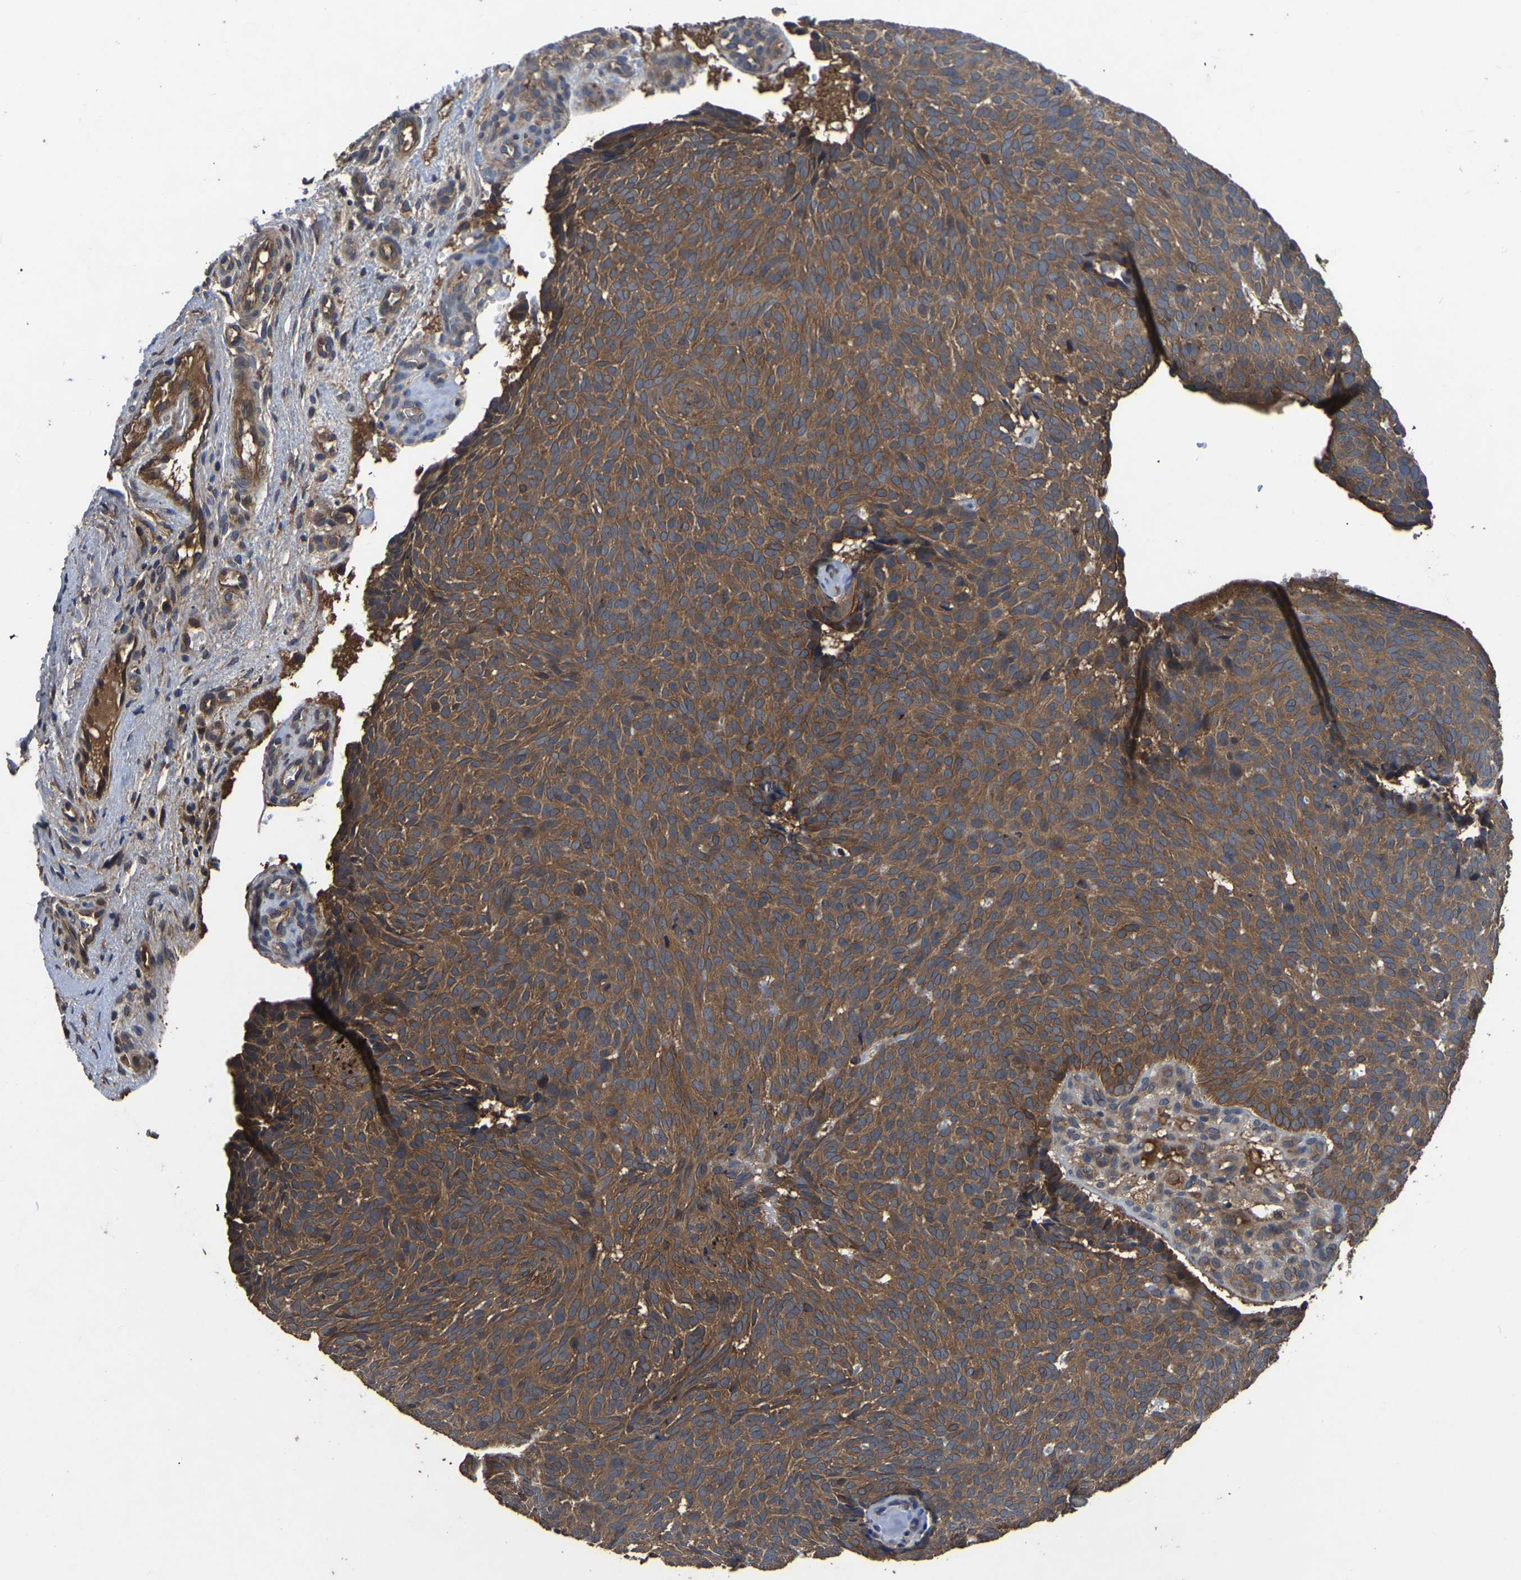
{"staining": {"intensity": "moderate", "quantity": ">75%", "location": "cytoplasmic/membranous"}, "tissue": "skin cancer", "cell_type": "Tumor cells", "image_type": "cancer", "snomed": [{"axis": "morphology", "description": "Basal cell carcinoma"}, {"axis": "topography", "description": "Skin"}], "caption": "Approximately >75% of tumor cells in skin basal cell carcinoma exhibit moderate cytoplasmic/membranous protein staining as visualized by brown immunohistochemical staining.", "gene": "CRYZL1", "patient": {"sex": "male", "age": 61}}